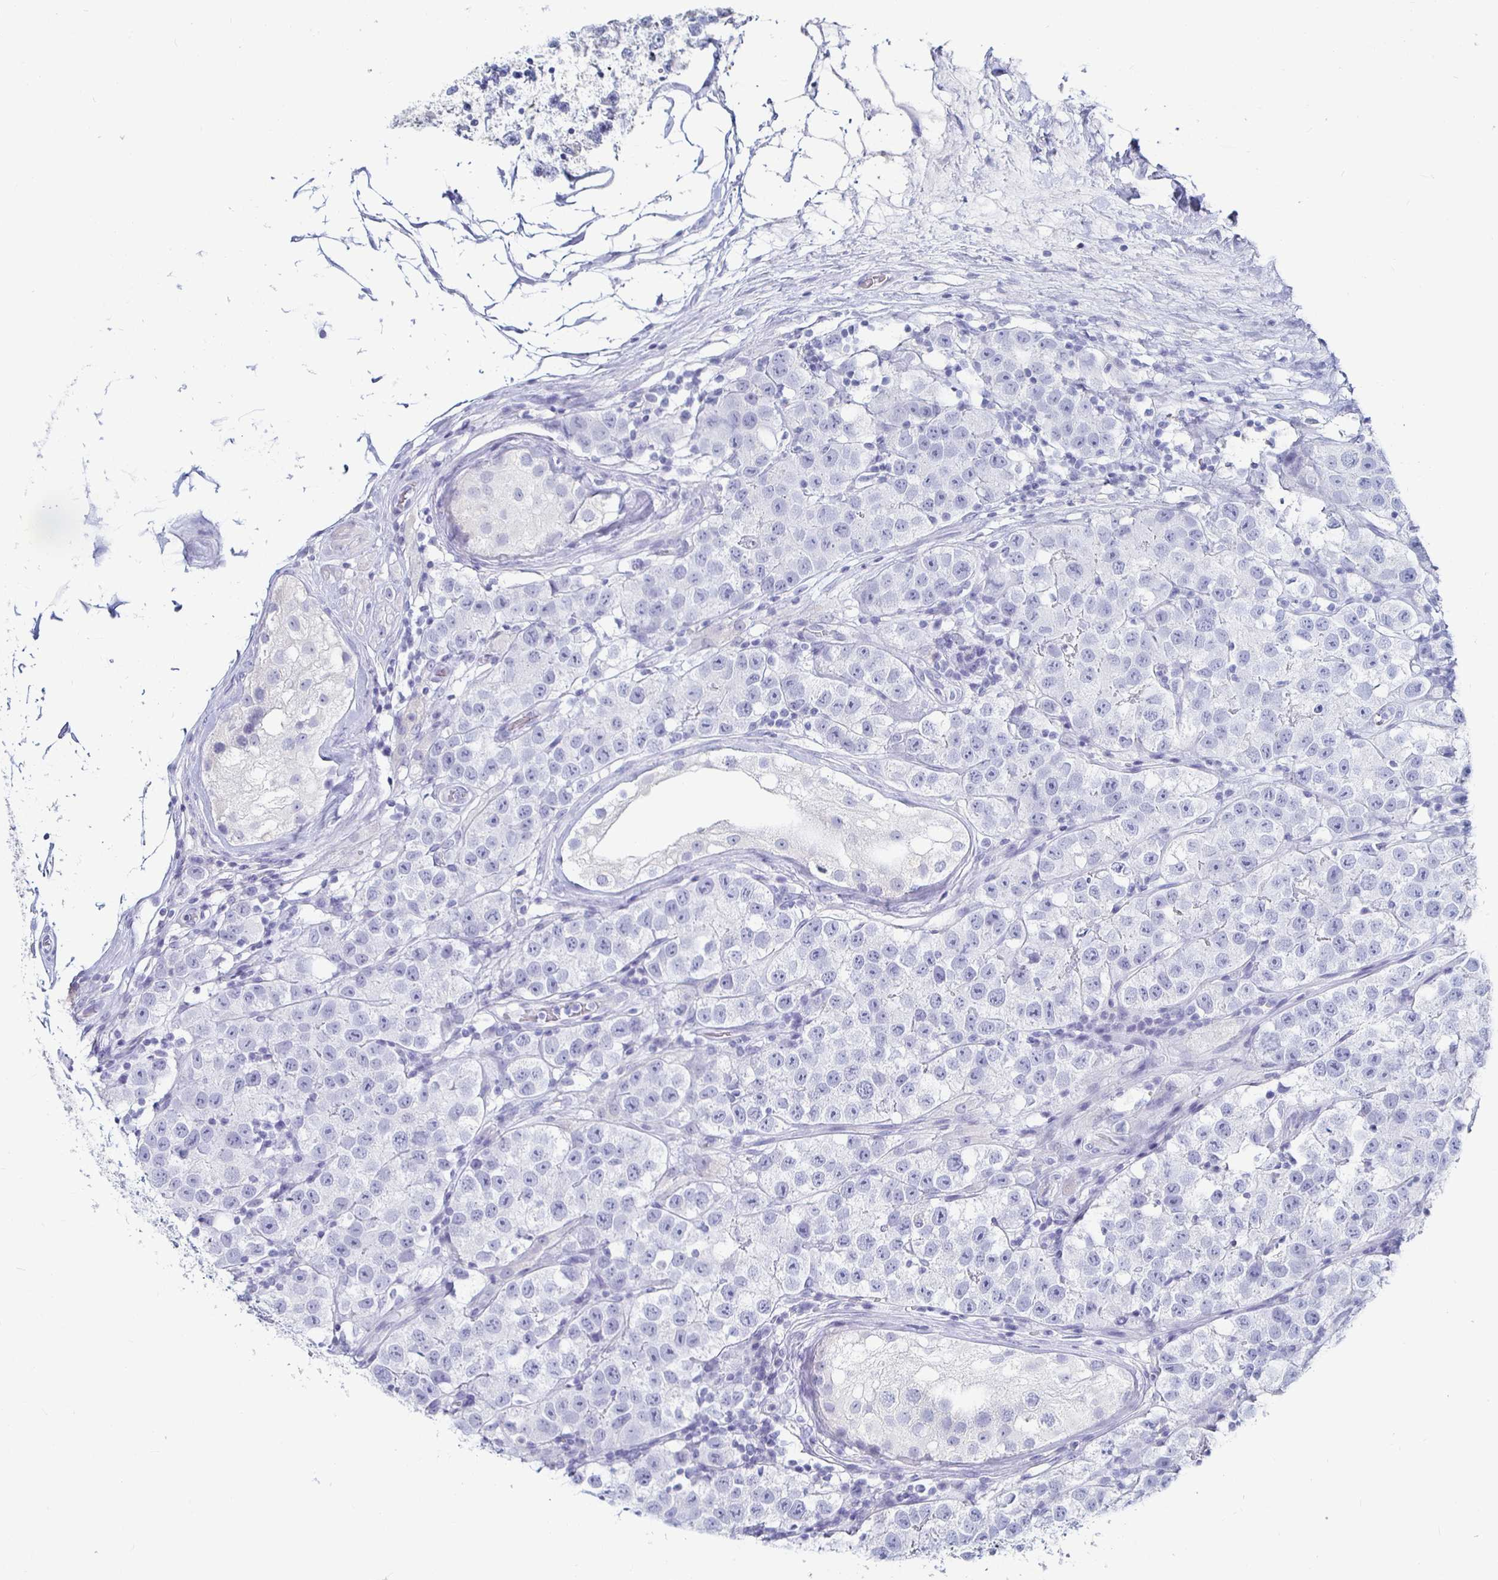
{"staining": {"intensity": "negative", "quantity": "none", "location": "none"}, "tissue": "testis cancer", "cell_type": "Tumor cells", "image_type": "cancer", "snomed": [{"axis": "morphology", "description": "Seminoma, NOS"}, {"axis": "topography", "description": "Testis"}], "caption": "Immunohistochemical staining of testis cancer (seminoma) reveals no significant expression in tumor cells.", "gene": "CA9", "patient": {"sex": "male", "age": 34}}